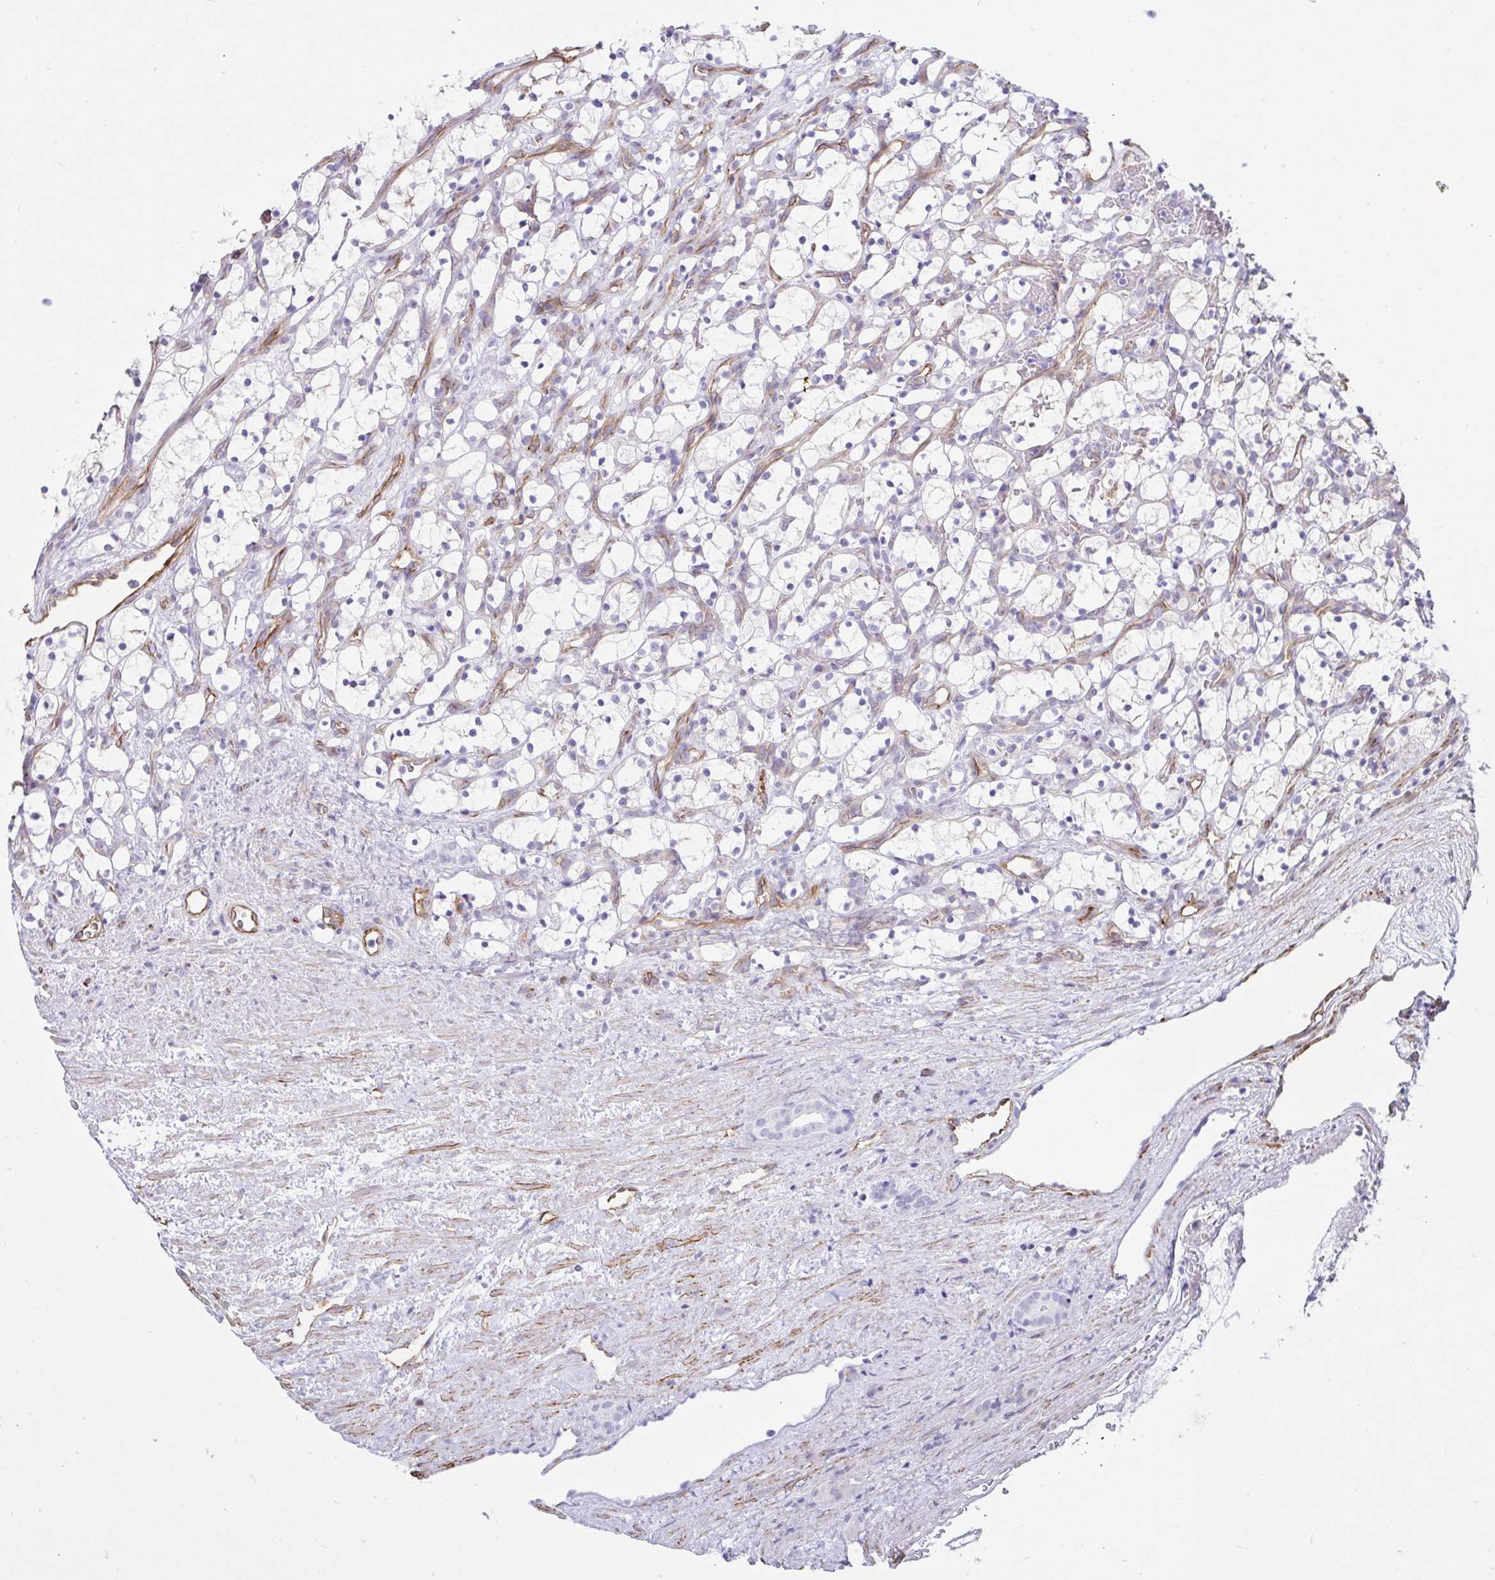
{"staining": {"intensity": "negative", "quantity": "none", "location": "none"}, "tissue": "renal cancer", "cell_type": "Tumor cells", "image_type": "cancer", "snomed": [{"axis": "morphology", "description": "Adenocarcinoma, NOS"}, {"axis": "topography", "description": "Kidney"}], "caption": "Tumor cells are negative for protein expression in human adenocarcinoma (renal).", "gene": "UBL3", "patient": {"sex": "female", "age": 69}}